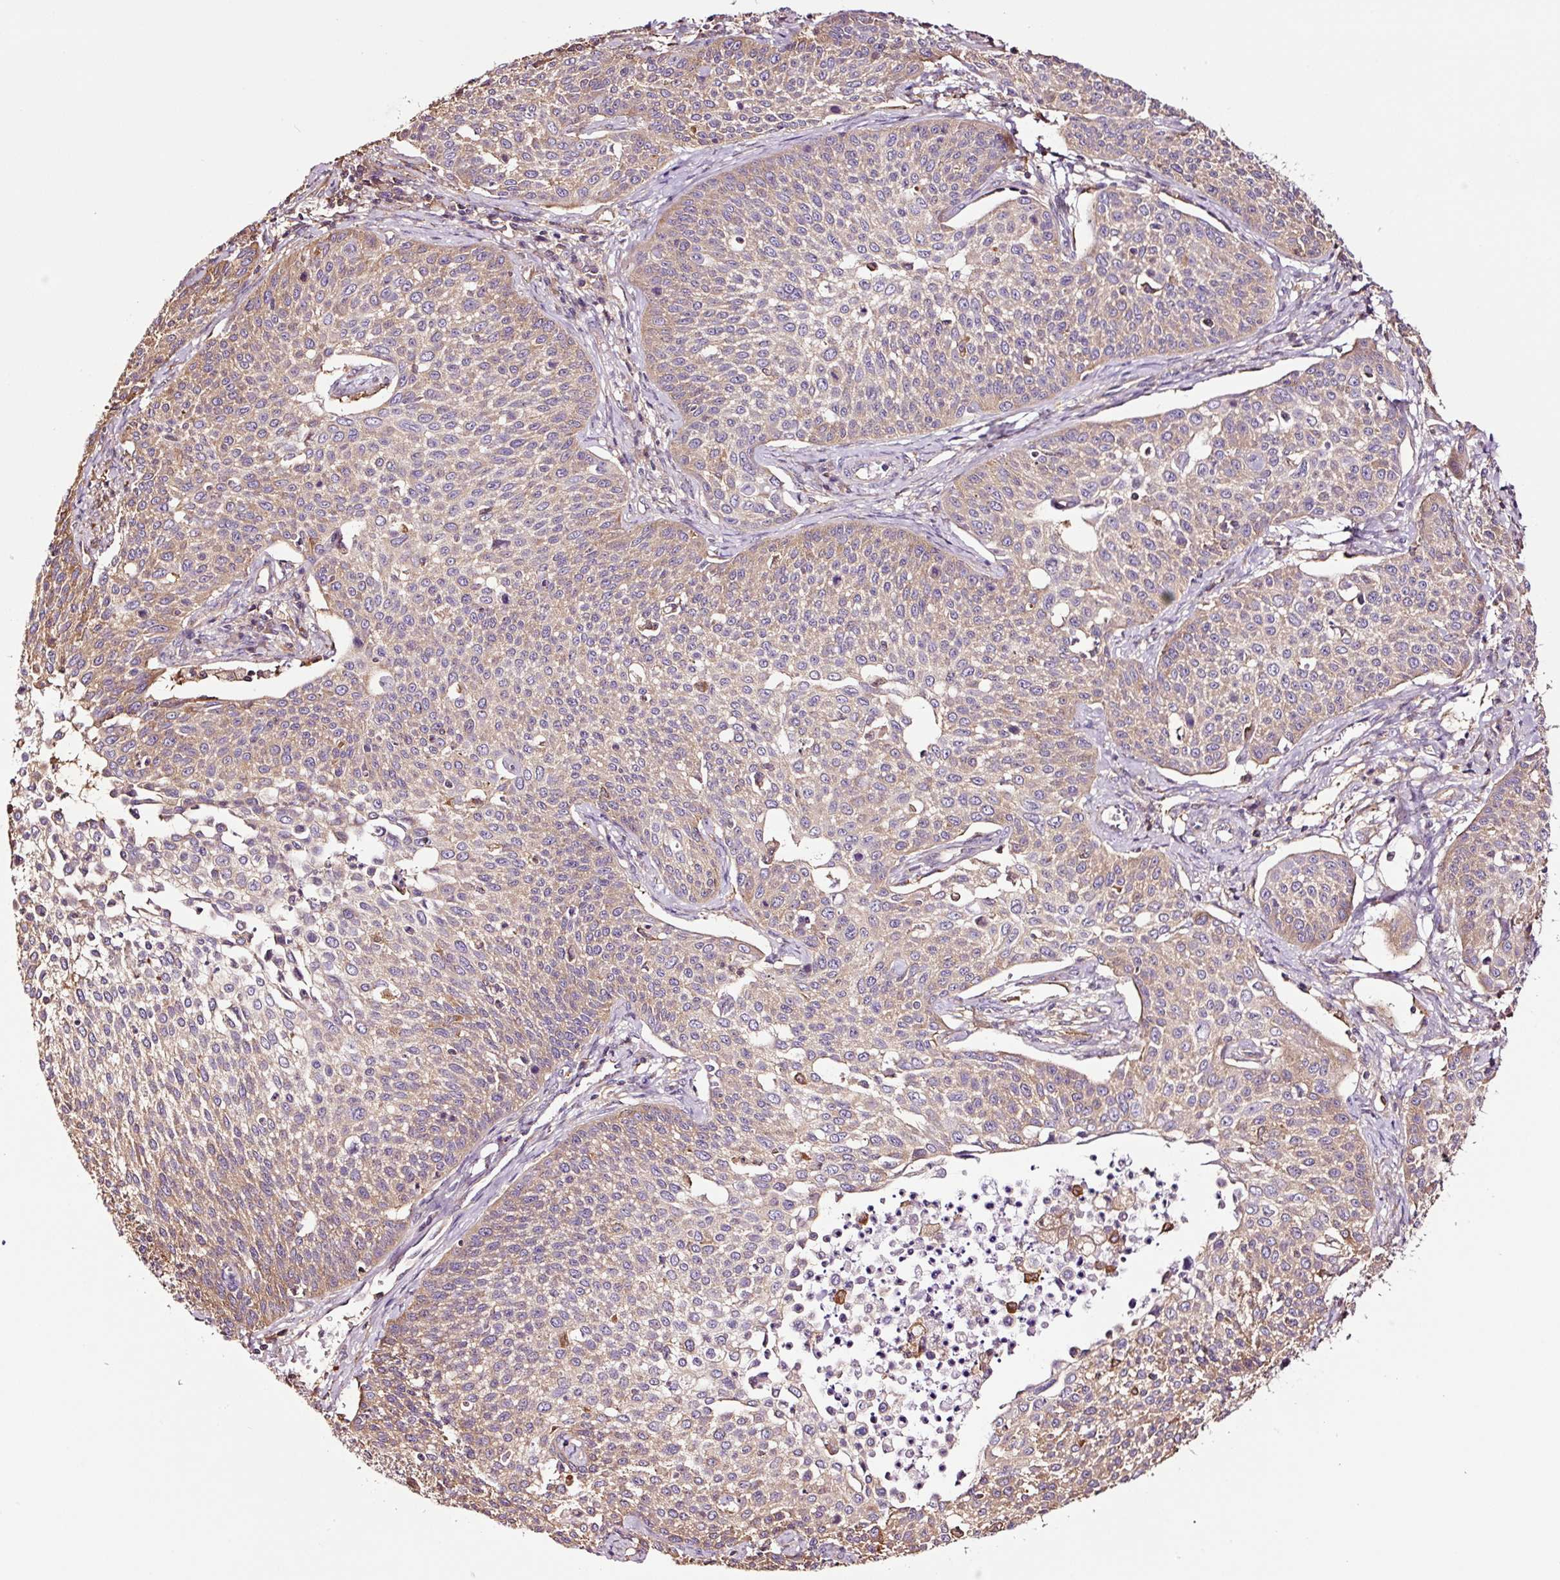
{"staining": {"intensity": "moderate", "quantity": "25%-75%", "location": "cytoplasmic/membranous"}, "tissue": "cervical cancer", "cell_type": "Tumor cells", "image_type": "cancer", "snomed": [{"axis": "morphology", "description": "Squamous cell carcinoma, NOS"}, {"axis": "topography", "description": "Cervix"}], "caption": "Immunohistochemical staining of cervical squamous cell carcinoma reveals moderate cytoplasmic/membranous protein staining in approximately 25%-75% of tumor cells.", "gene": "METAP1", "patient": {"sex": "female", "age": 34}}